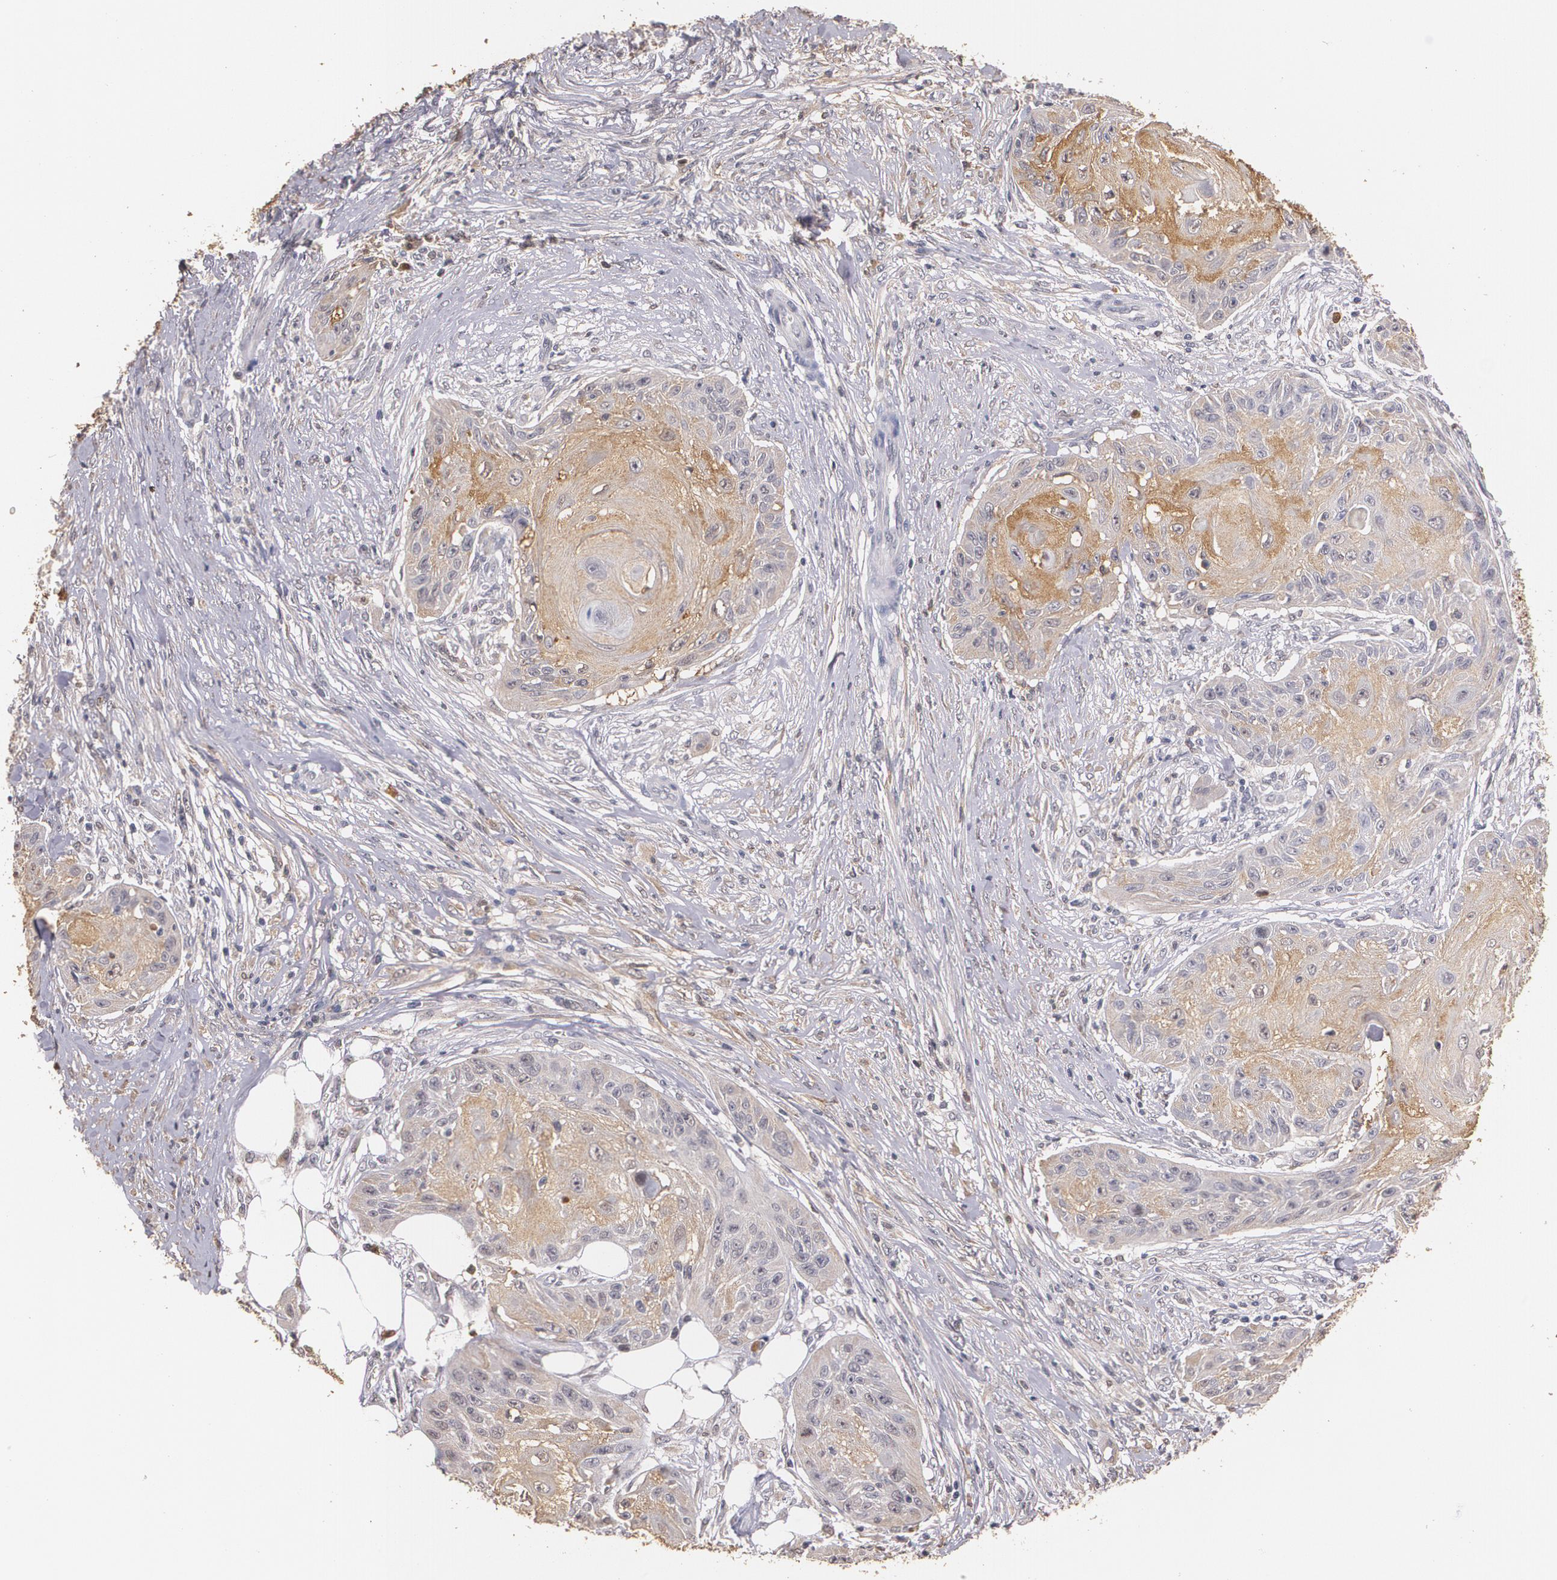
{"staining": {"intensity": "moderate", "quantity": ">75%", "location": "cytoplasmic/membranous"}, "tissue": "skin cancer", "cell_type": "Tumor cells", "image_type": "cancer", "snomed": [{"axis": "morphology", "description": "Squamous cell carcinoma, NOS"}, {"axis": "topography", "description": "Skin"}], "caption": "A photomicrograph showing moderate cytoplasmic/membranous expression in about >75% of tumor cells in squamous cell carcinoma (skin), as visualized by brown immunohistochemical staining.", "gene": "PTS", "patient": {"sex": "female", "age": 88}}